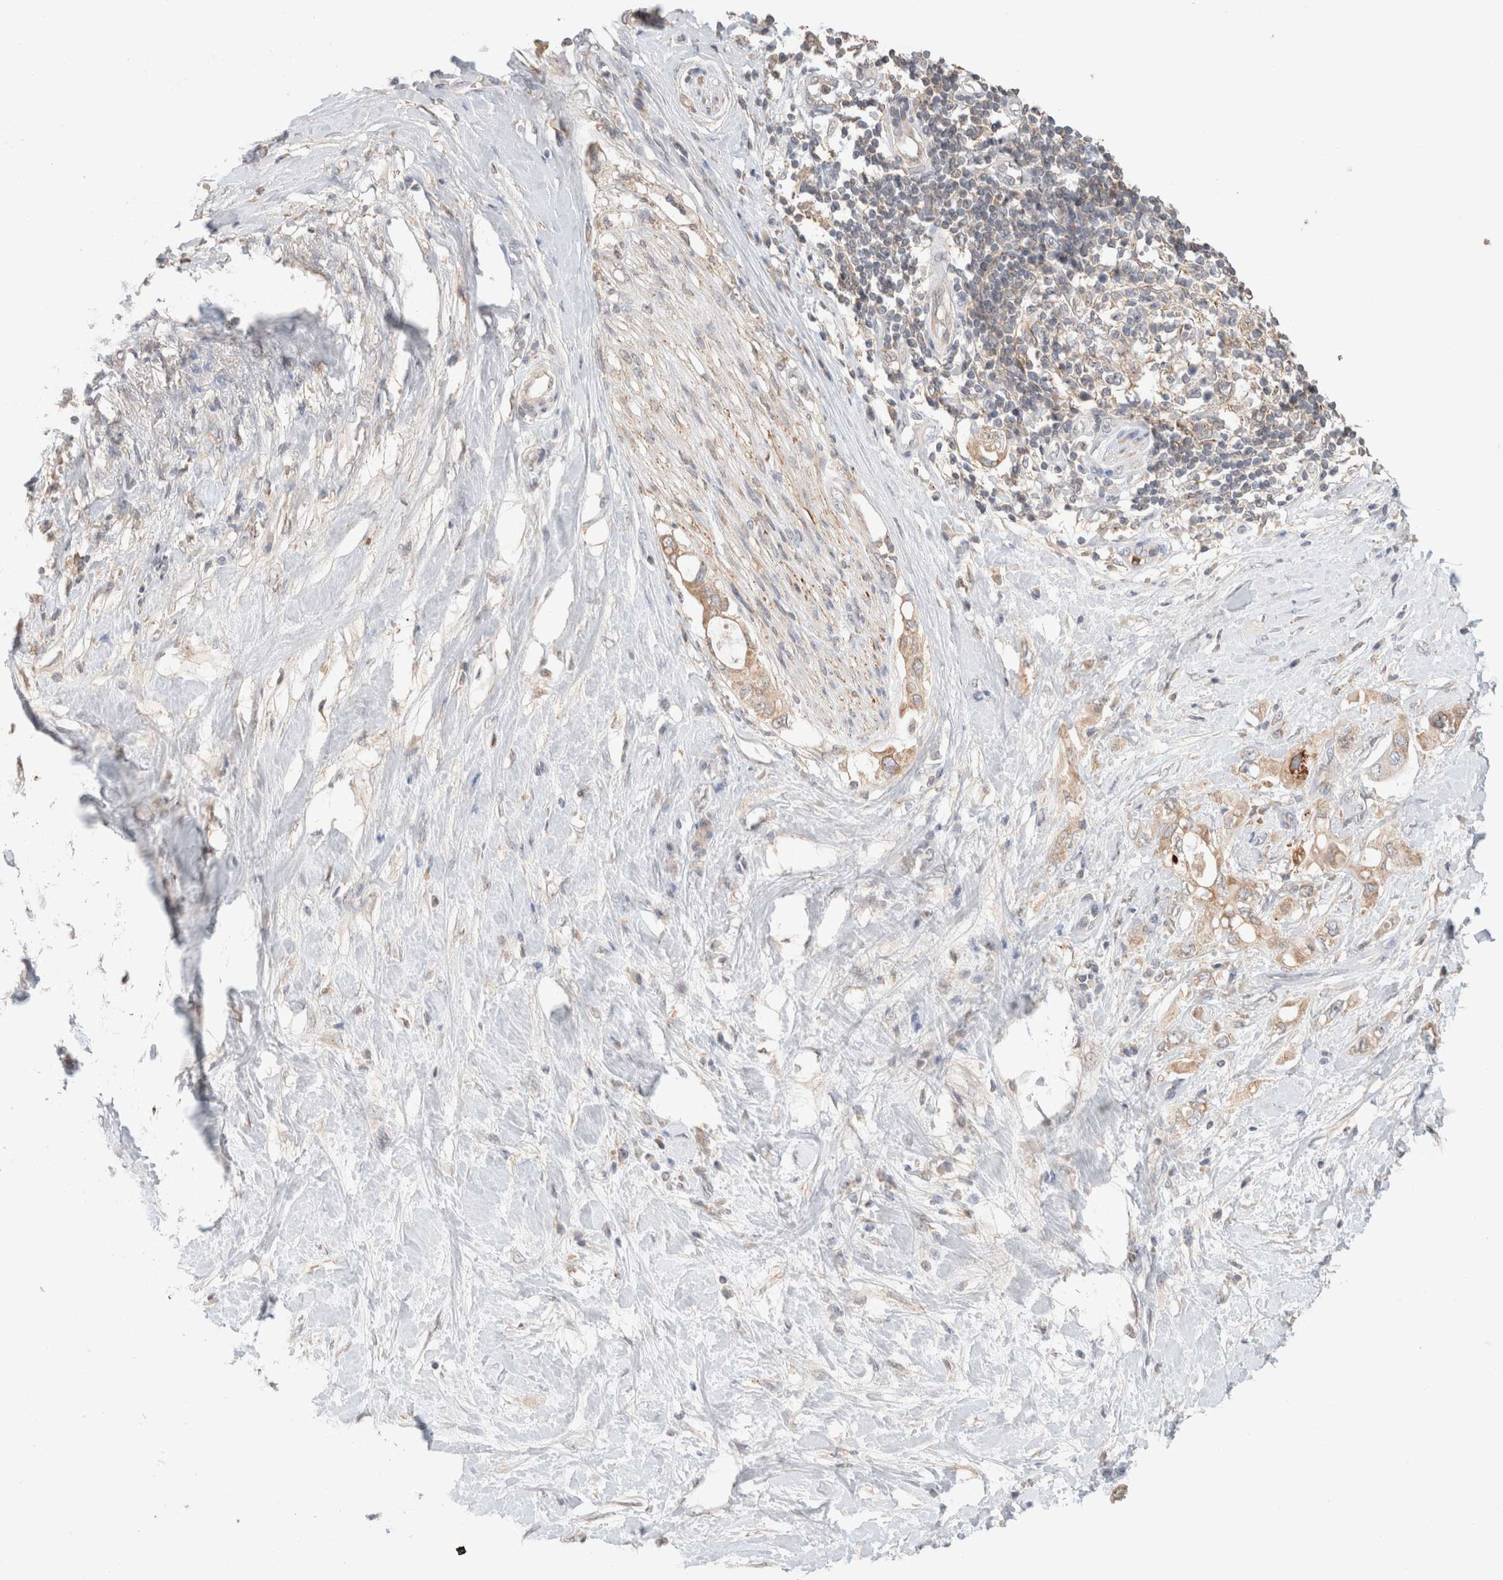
{"staining": {"intensity": "moderate", "quantity": ">75%", "location": "cytoplasmic/membranous"}, "tissue": "pancreatic cancer", "cell_type": "Tumor cells", "image_type": "cancer", "snomed": [{"axis": "morphology", "description": "Adenocarcinoma, NOS"}, {"axis": "topography", "description": "Pancreas"}], "caption": "A brown stain labels moderate cytoplasmic/membranous staining of a protein in human pancreatic cancer (adenocarcinoma) tumor cells.", "gene": "TRIM41", "patient": {"sex": "female", "age": 56}}